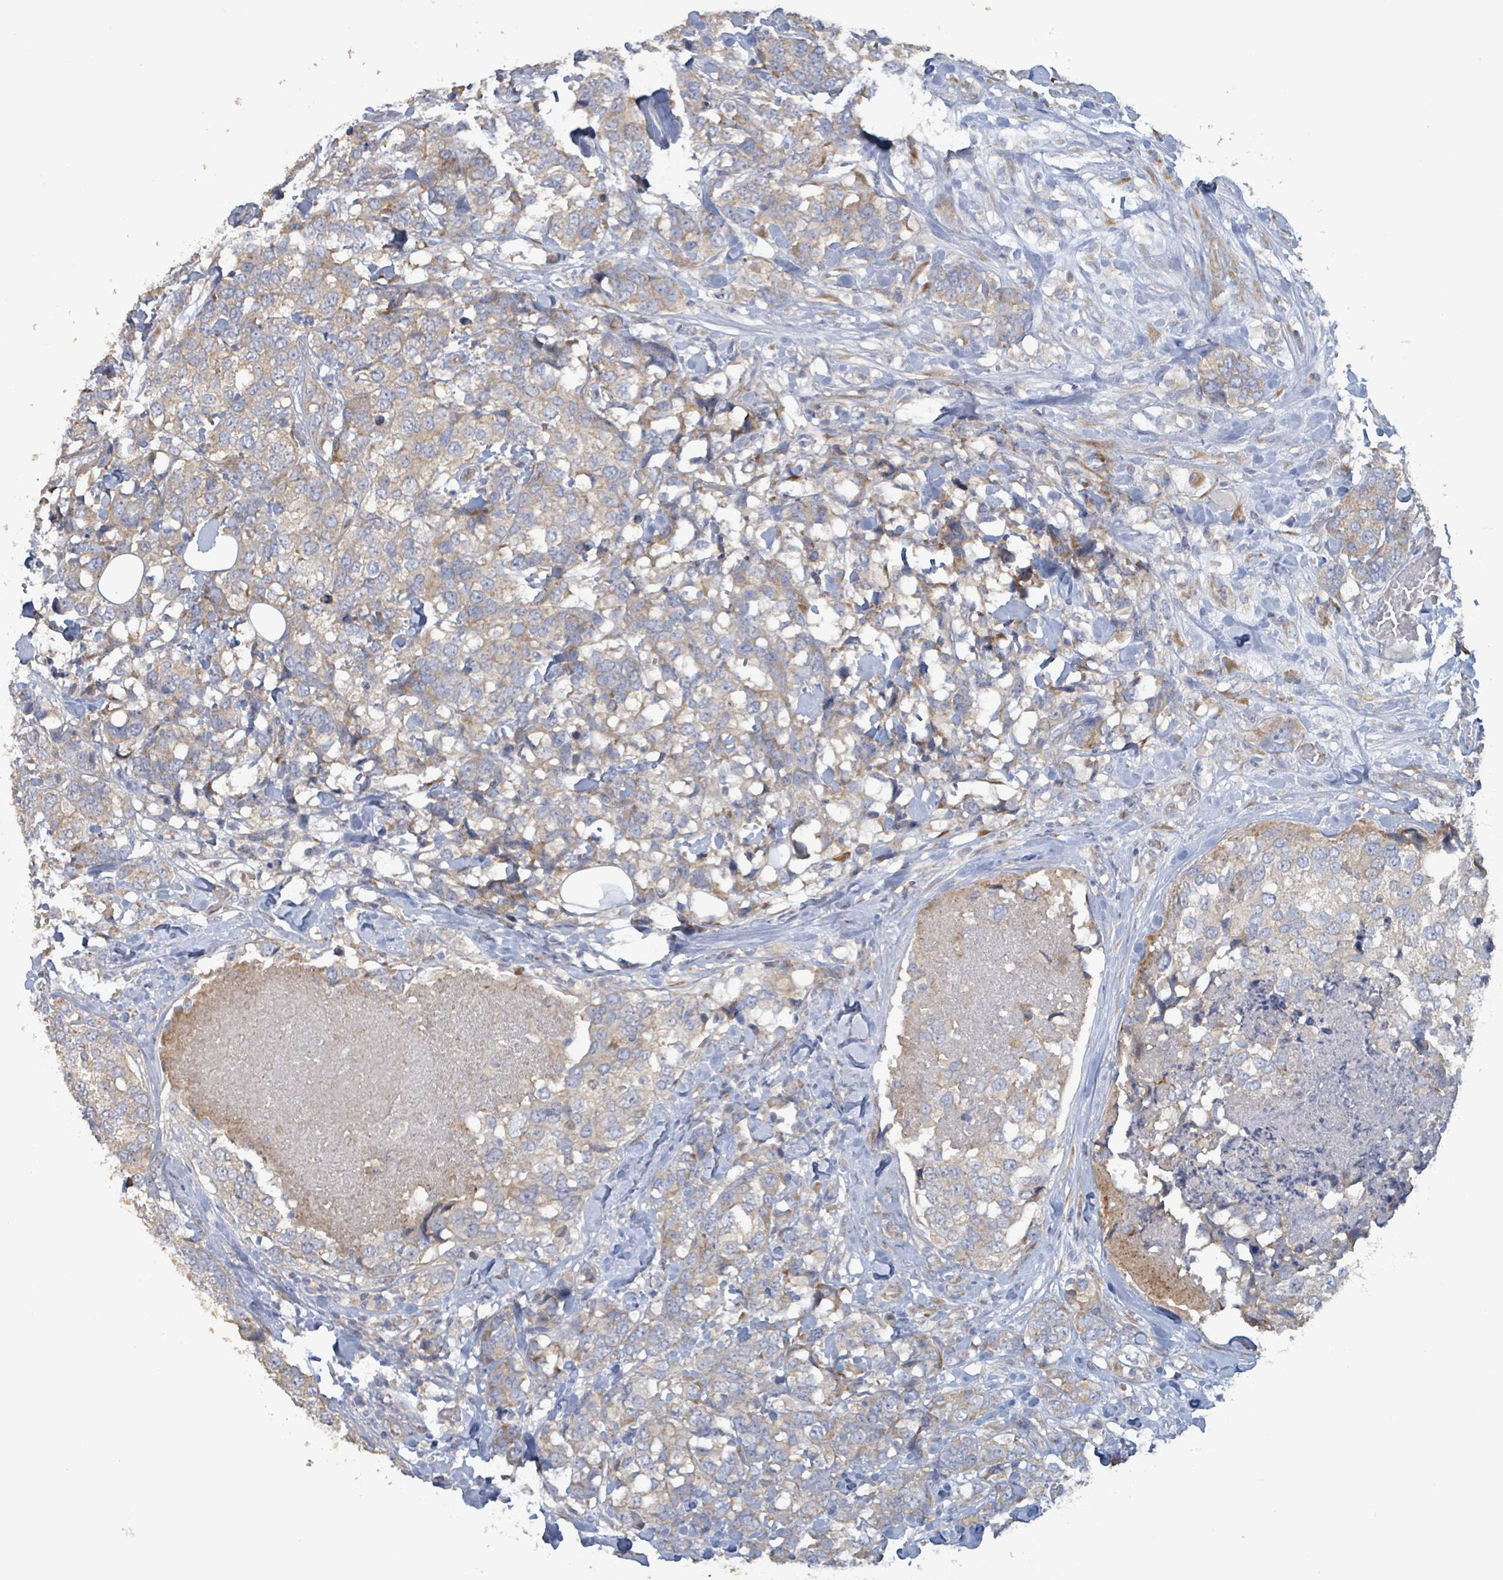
{"staining": {"intensity": "moderate", "quantity": "25%-75%", "location": "cytoplasmic/membranous"}, "tissue": "breast cancer", "cell_type": "Tumor cells", "image_type": "cancer", "snomed": [{"axis": "morphology", "description": "Lobular carcinoma"}, {"axis": "topography", "description": "Breast"}], "caption": "Brown immunohistochemical staining in human breast lobular carcinoma shows moderate cytoplasmic/membranous positivity in approximately 25%-75% of tumor cells. (DAB = brown stain, brightfield microscopy at high magnification).", "gene": "RPL32", "patient": {"sex": "female", "age": 59}}